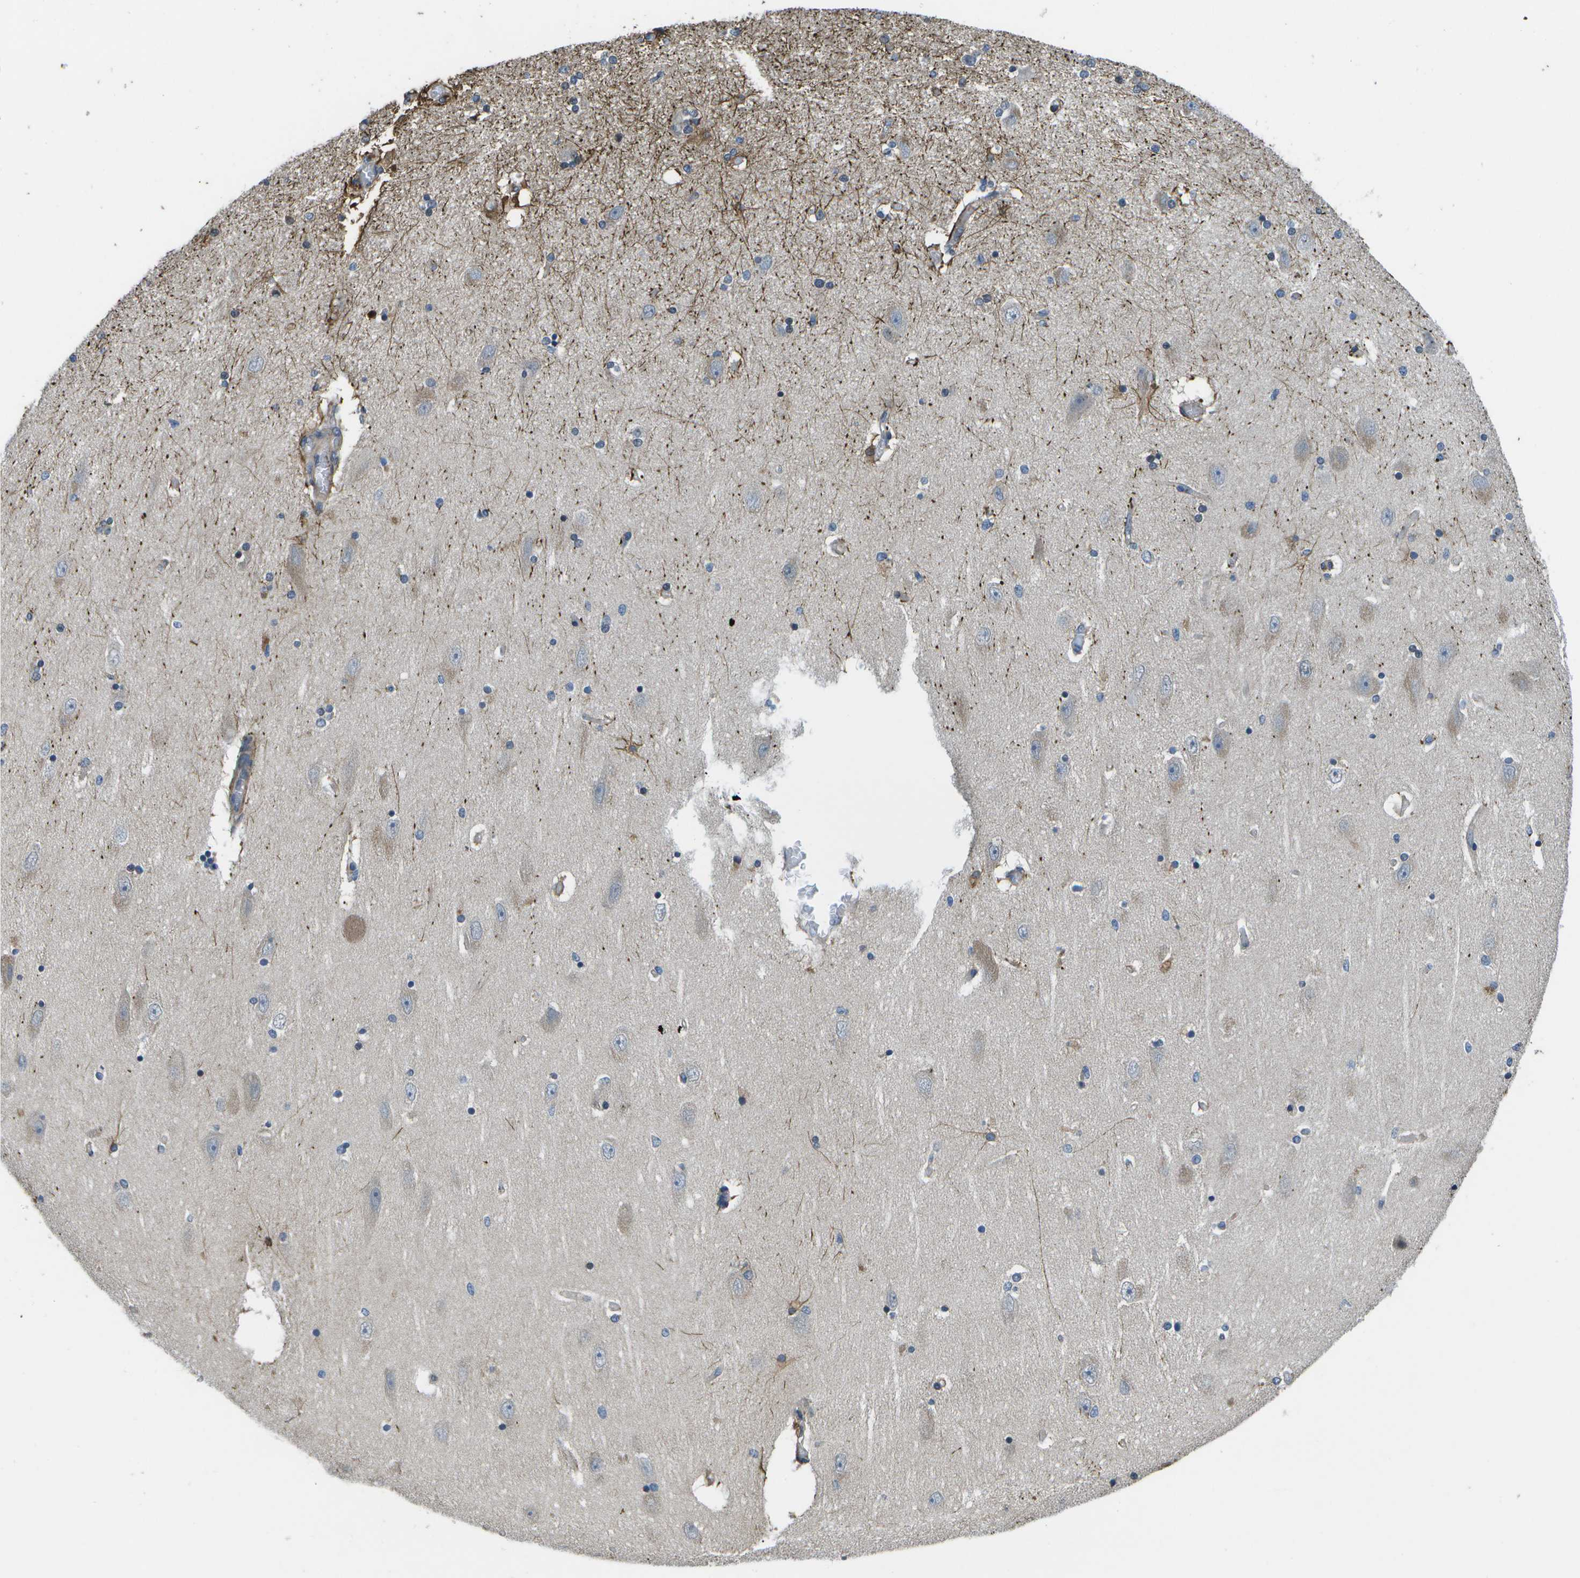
{"staining": {"intensity": "moderate", "quantity": "<25%", "location": "cytoplasmic/membranous"}, "tissue": "hippocampus", "cell_type": "Glial cells", "image_type": "normal", "snomed": [{"axis": "morphology", "description": "Normal tissue, NOS"}, {"axis": "topography", "description": "Hippocampus"}], "caption": "About <25% of glial cells in benign human hippocampus demonstrate moderate cytoplasmic/membranous protein positivity as visualized by brown immunohistochemical staining.", "gene": "P3H1", "patient": {"sex": "female", "age": 54}}